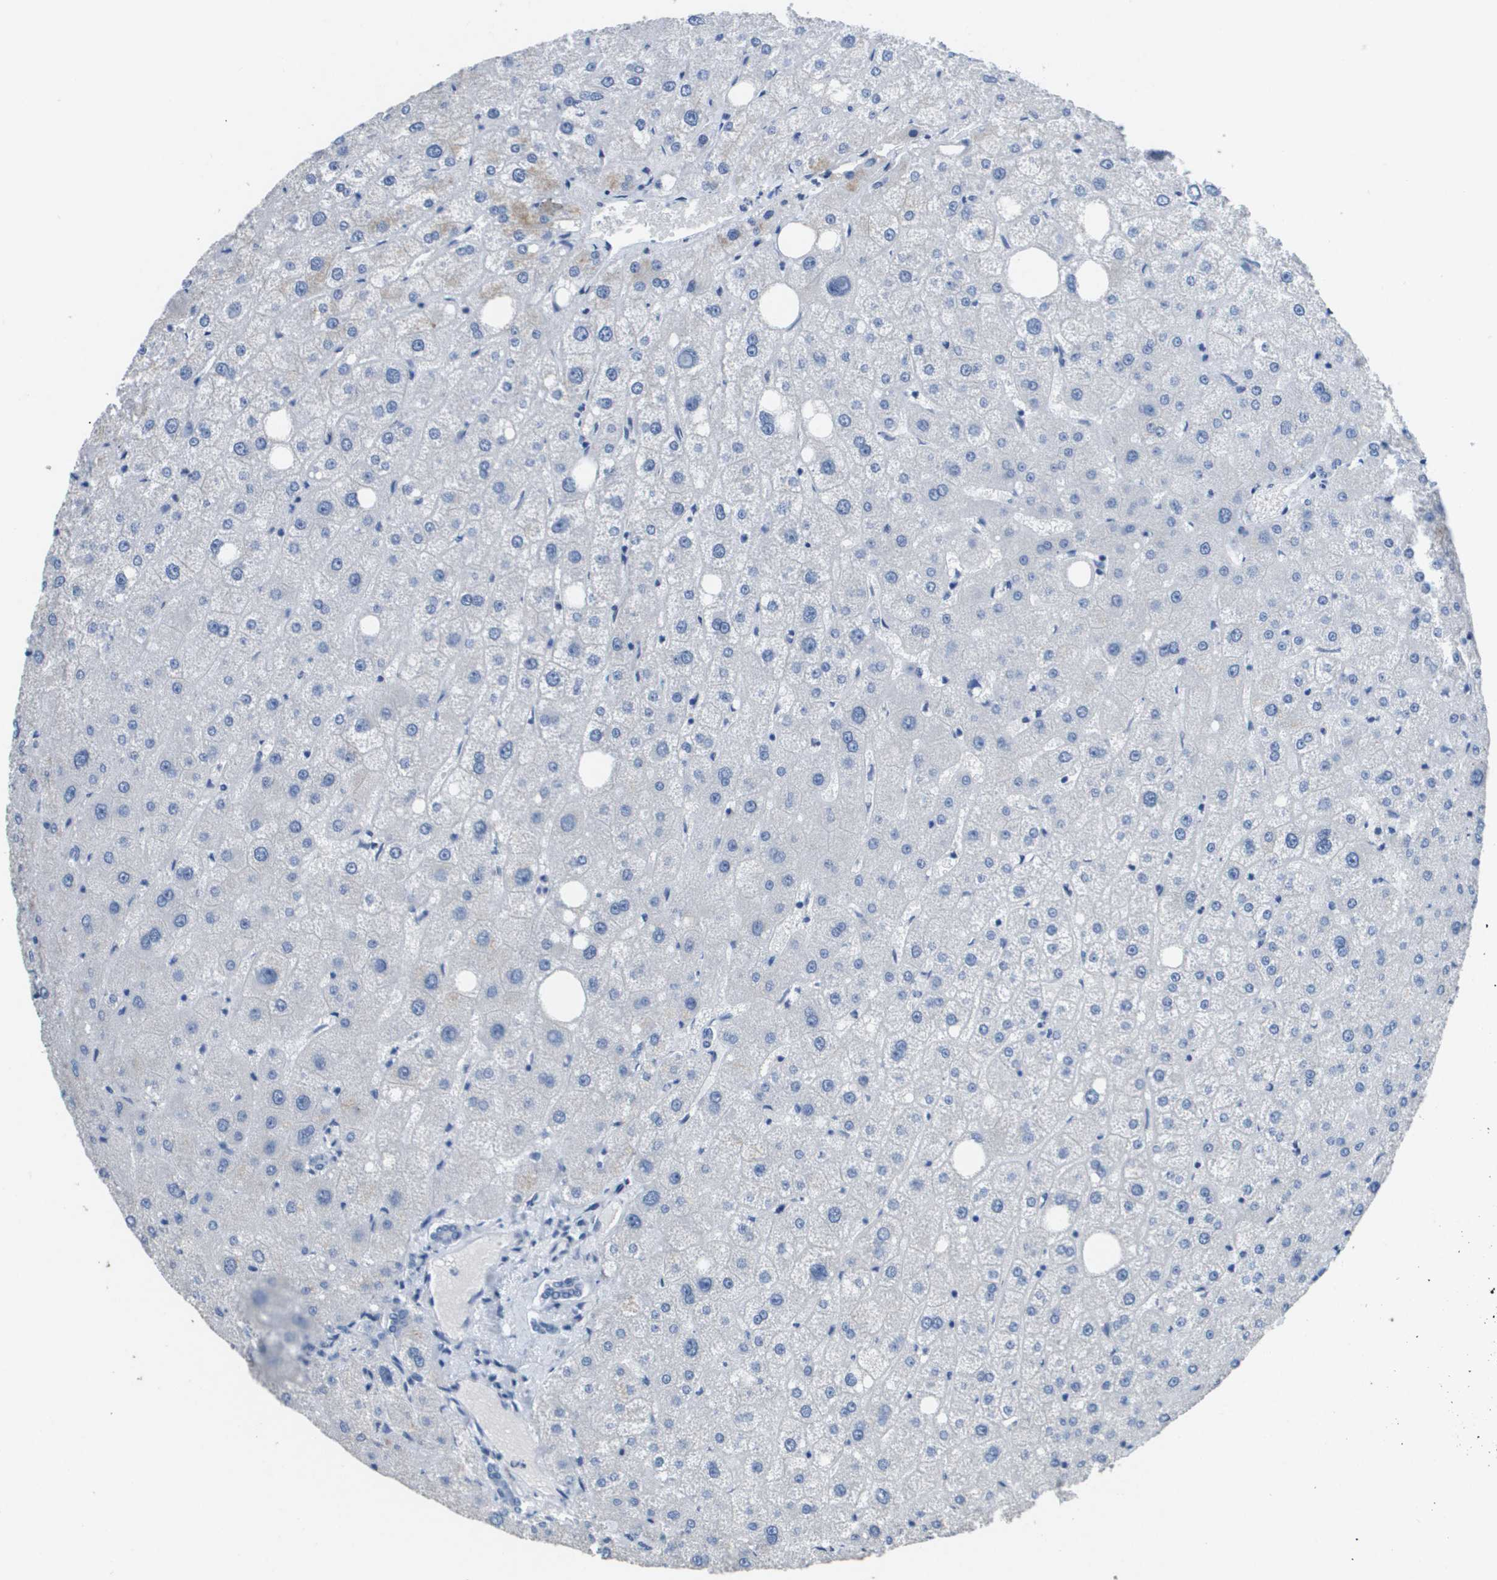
{"staining": {"intensity": "negative", "quantity": "none", "location": "none"}, "tissue": "liver", "cell_type": "Cholangiocytes", "image_type": "normal", "snomed": [{"axis": "morphology", "description": "Normal tissue, NOS"}, {"axis": "topography", "description": "Liver"}], "caption": "Human liver stained for a protein using IHC exhibits no positivity in cholangiocytes.", "gene": "MT3", "patient": {"sex": "male", "age": 73}}